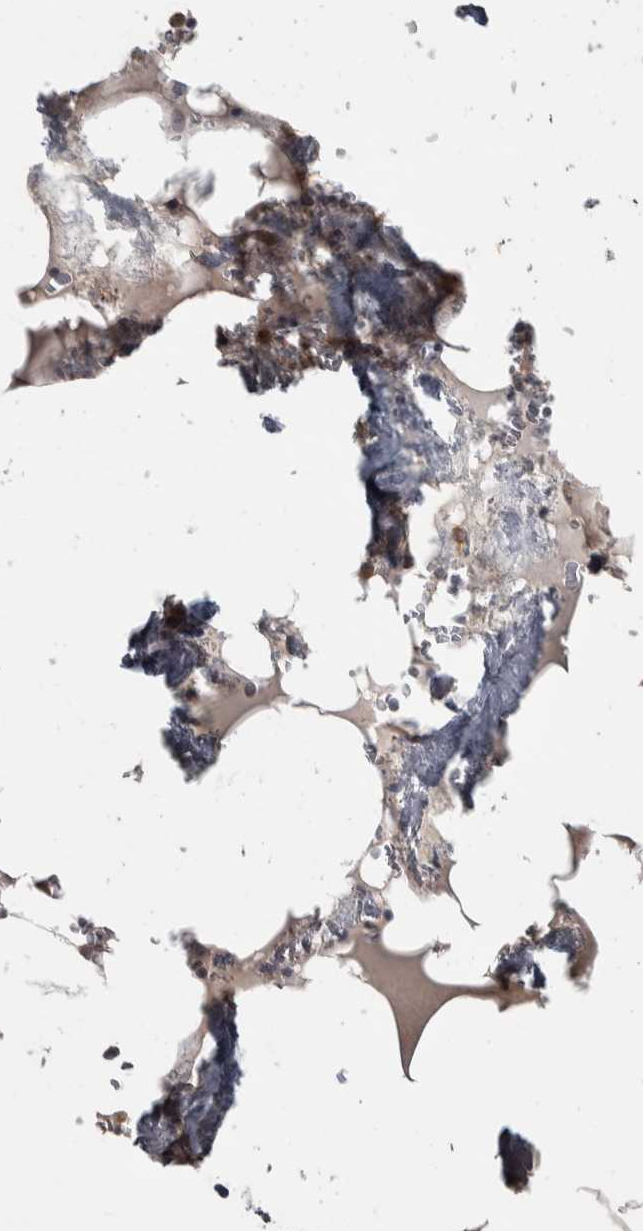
{"staining": {"intensity": "strong", "quantity": "25%-75%", "location": "cytoplasmic/membranous"}, "tissue": "bone marrow", "cell_type": "Hematopoietic cells", "image_type": "normal", "snomed": [{"axis": "morphology", "description": "Normal tissue, NOS"}, {"axis": "topography", "description": "Bone marrow"}], "caption": "This photomicrograph shows immunohistochemistry staining of unremarkable bone marrow, with high strong cytoplasmic/membranous expression in about 25%-75% of hematopoietic cells.", "gene": "SRP68", "patient": {"sex": "male", "age": 70}}